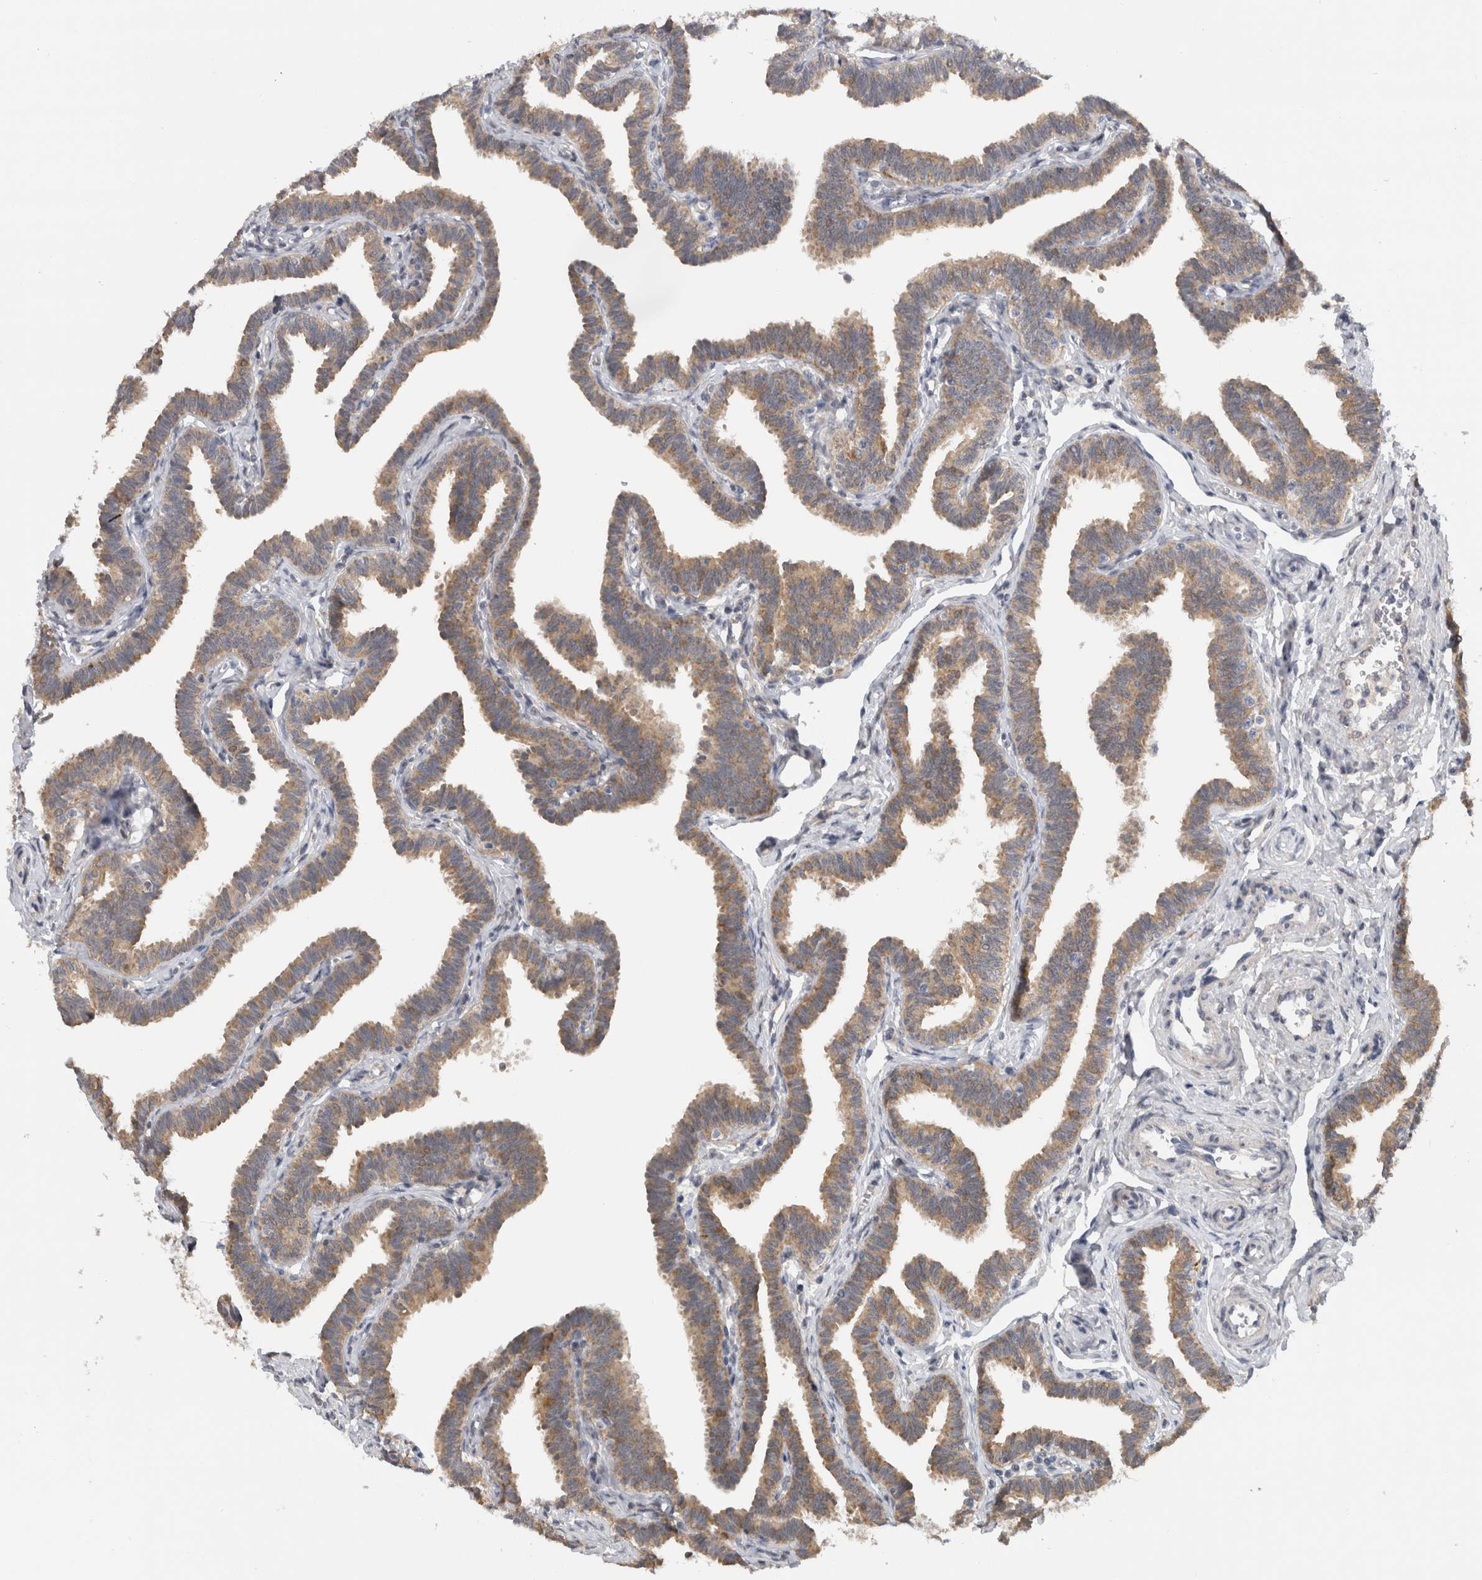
{"staining": {"intensity": "moderate", "quantity": ">75%", "location": "cytoplasmic/membranous"}, "tissue": "fallopian tube", "cell_type": "Glandular cells", "image_type": "normal", "snomed": [{"axis": "morphology", "description": "Normal tissue, NOS"}, {"axis": "topography", "description": "Fallopian tube"}, {"axis": "topography", "description": "Ovary"}], "caption": "Immunohistochemistry histopathology image of unremarkable fallopian tube: human fallopian tube stained using IHC reveals medium levels of moderate protein expression localized specifically in the cytoplasmic/membranous of glandular cells, appearing as a cytoplasmic/membranous brown color.", "gene": "DYRK2", "patient": {"sex": "female", "age": 23}}